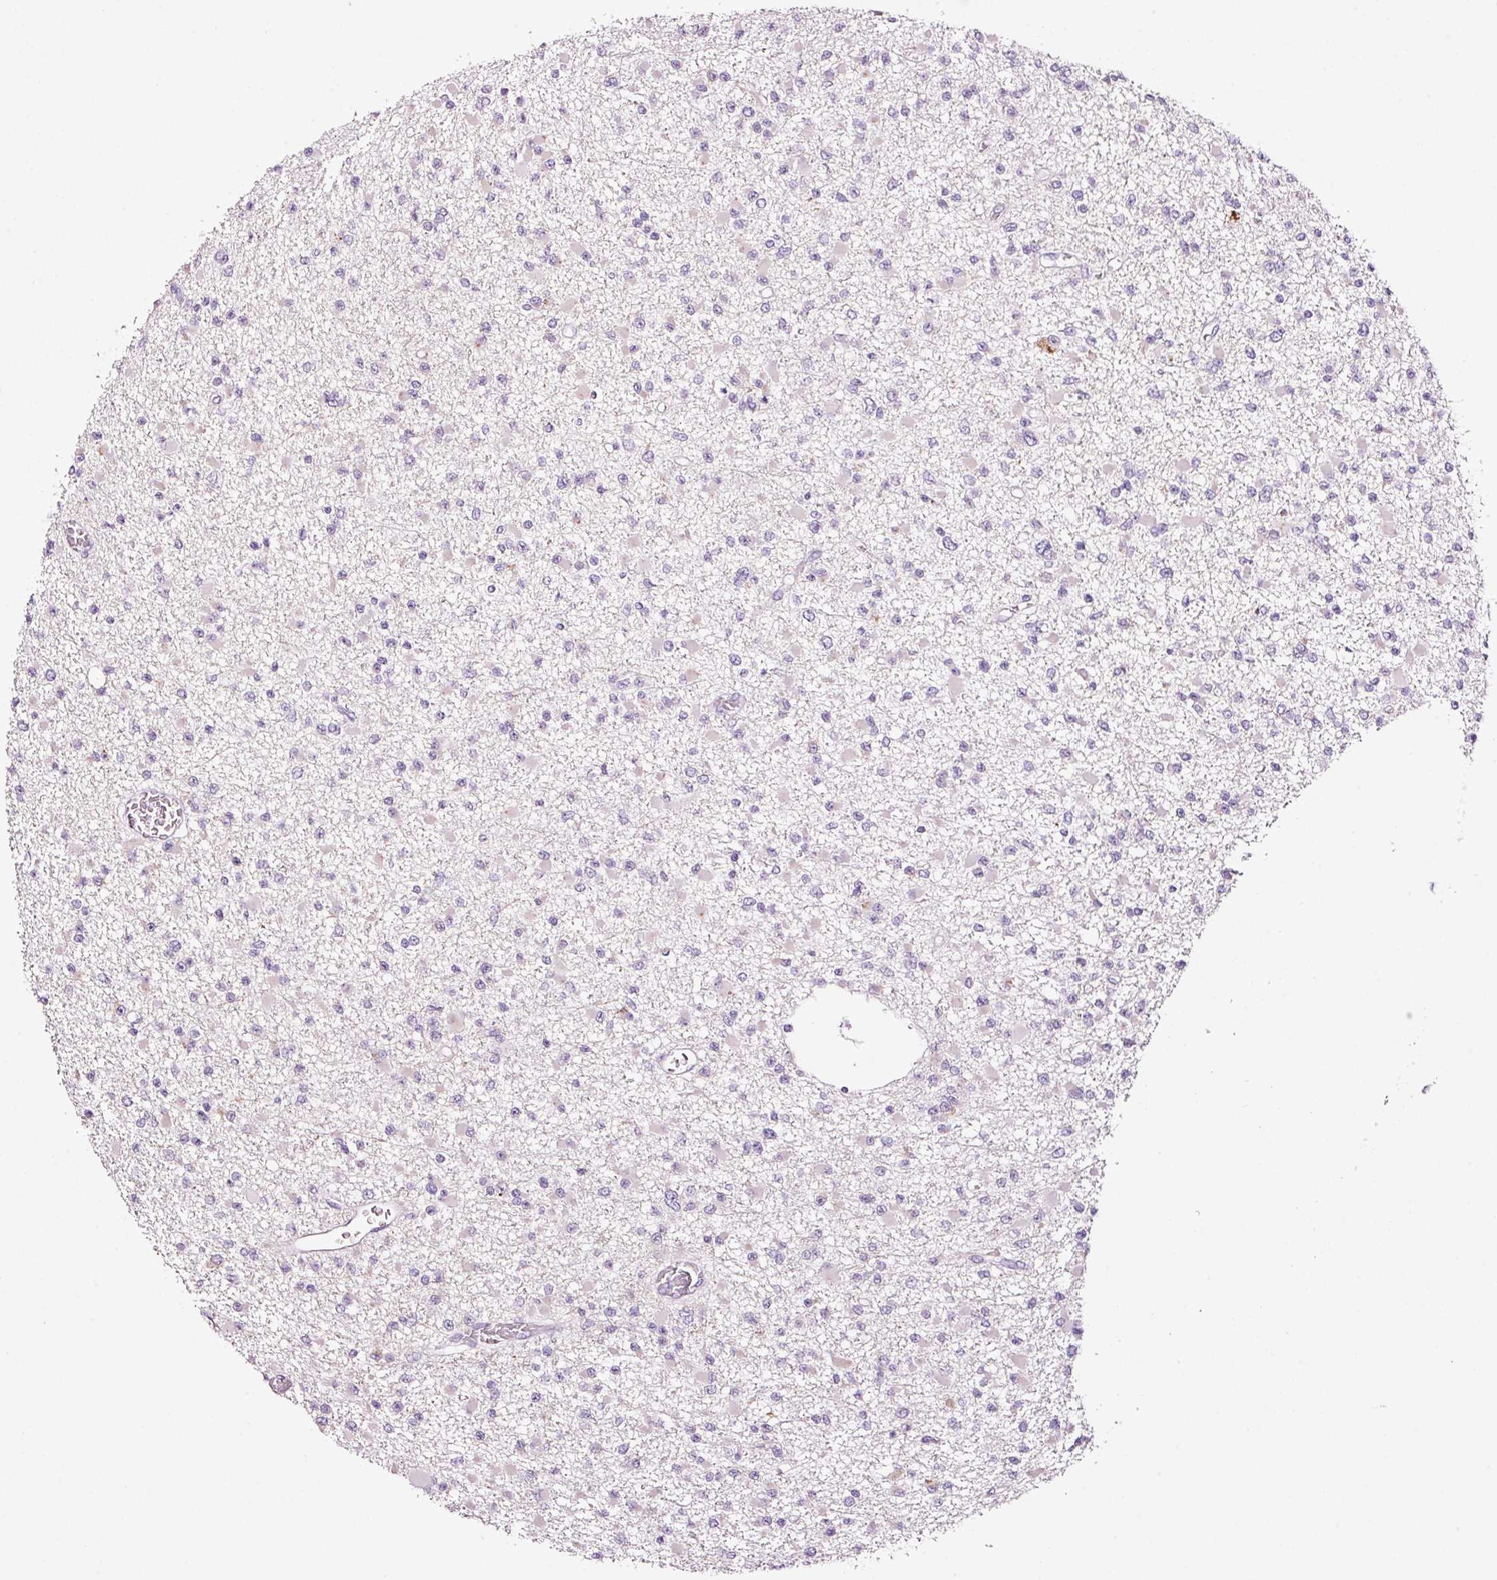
{"staining": {"intensity": "negative", "quantity": "none", "location": "none"}, "tissue": "glioma", "cell_type": "Tumor cells", "image_type": "cancer", "snomed": [{"axis": "morphology", "description": "Glioma, malignant, Low grade"}, {"axis": "topography", "description": "Brain"}], "caption": "DAB immunohistochemical staining of glioma displays no significant positivity in tumor cells. (Immunohistochemistry (ihc), brightfield microscopy, high magnification).", "gene": "RTF2", "patient": {"sex": "female", "age": 22}}